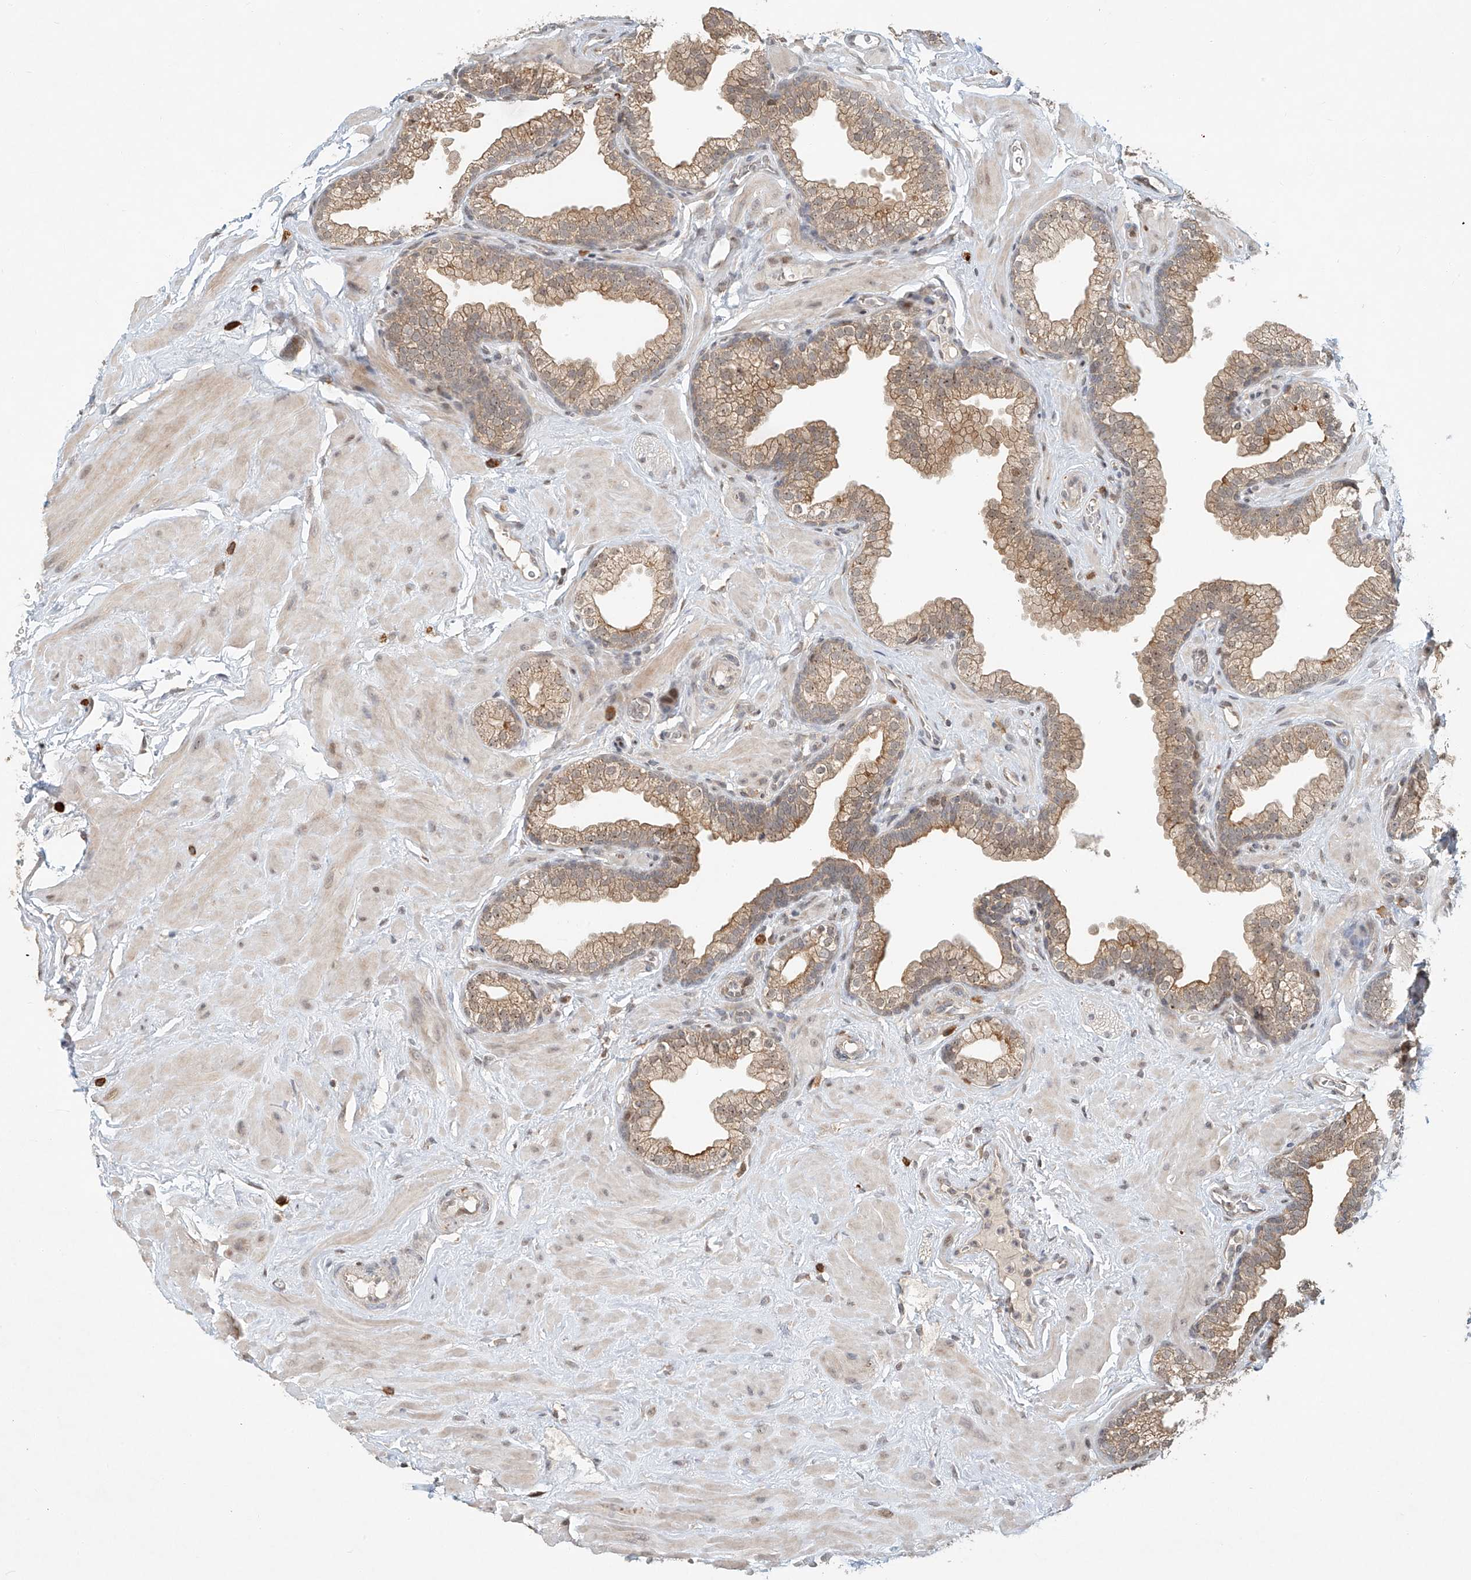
{"staining": {"intensity": "weak", "quantity": "25%-75%", "location": "cytoplasmic/membranous"}, "tissue": "prostate", "cell_type": "Glandular cells", "image_type": "normal", "snomed": [{"axis": "morphology", "description": "Normal tissue, NOS"}, {"axis": "morphology", "description": "Urothelial carcinoma, Low grade"}, {"axis": "topography", "description": "Urinary bladder"}, {"axis": "topography", "description": "Prostate"}], "caption": "Benign prostate demonstrates weak cytoplasmic/membranous staining in about 25%-75% of glandular cells.", "gene": "SYTL3", "patient": {"sex": "male", "age": 60}}